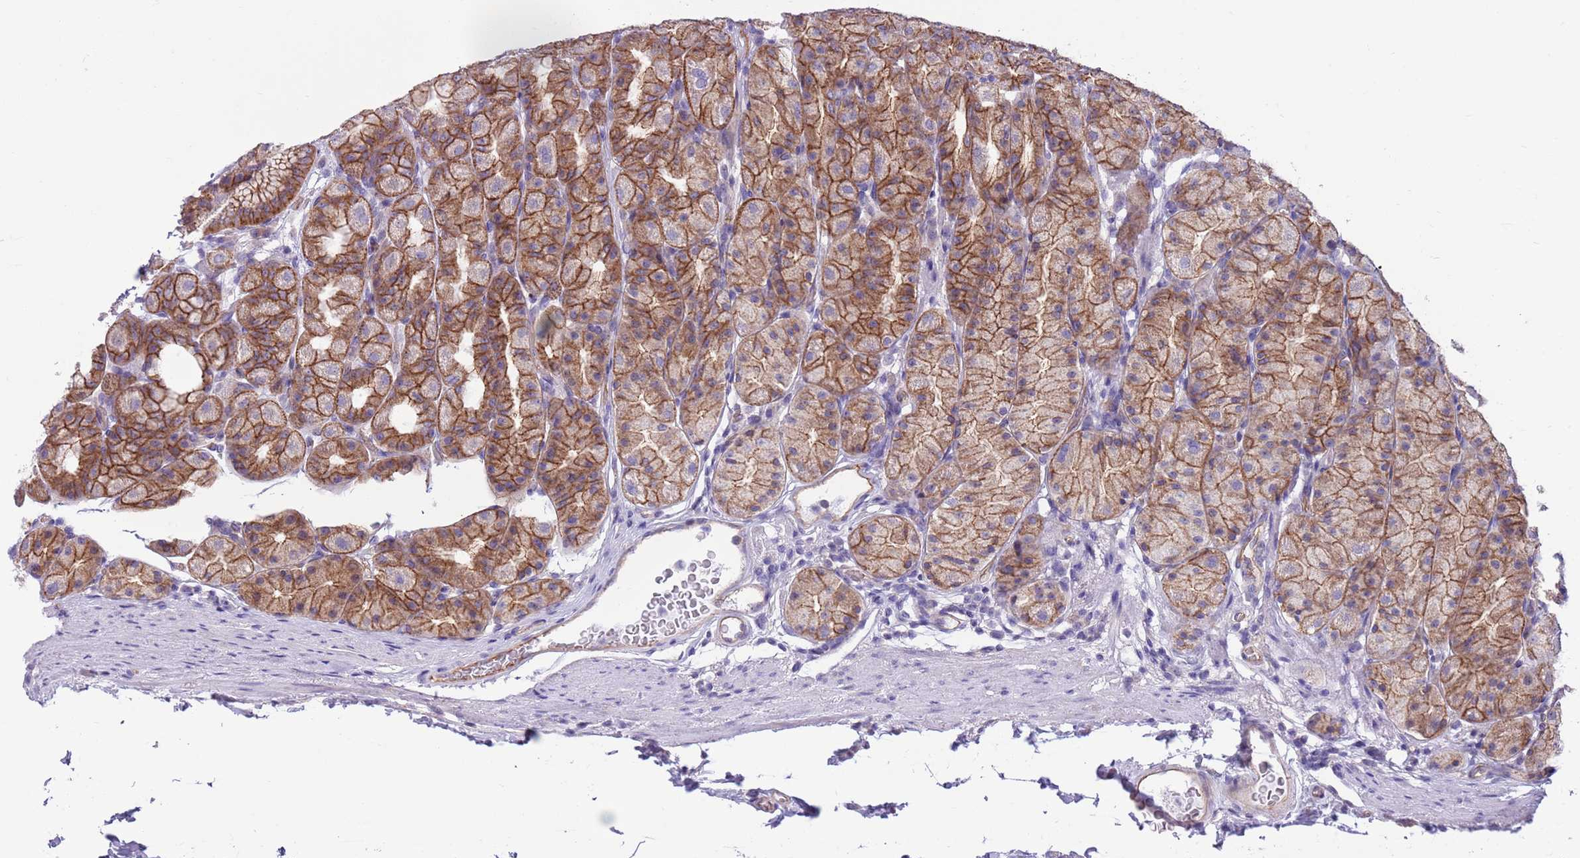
{"staining": {"intensity": "moderate", "quantity": ">75%", "location": "cytoplasmic/membranous"}, "tissue": "stomach", "cell_type": "Glandular cells", "image_type": "normal", "snomed": [{"axis": "morphology", "description": "Normal tissue, NOS"}, {"axis": "topography", "description": "Stomach, upper"}], "caption": "Glandular cells exhibit medium levels of moderate cytoplasmic/membranous expression in approximately >75% of cells in normal human stomach. The protein of interest is stained brown, and the nuclei are stained in blue (DAB (3,3'-diaminobenzidine) IHC with brightfield microscopy, high magnification).", "gene": "PARP8", "patient": {"sex": "male", "age": 68}}